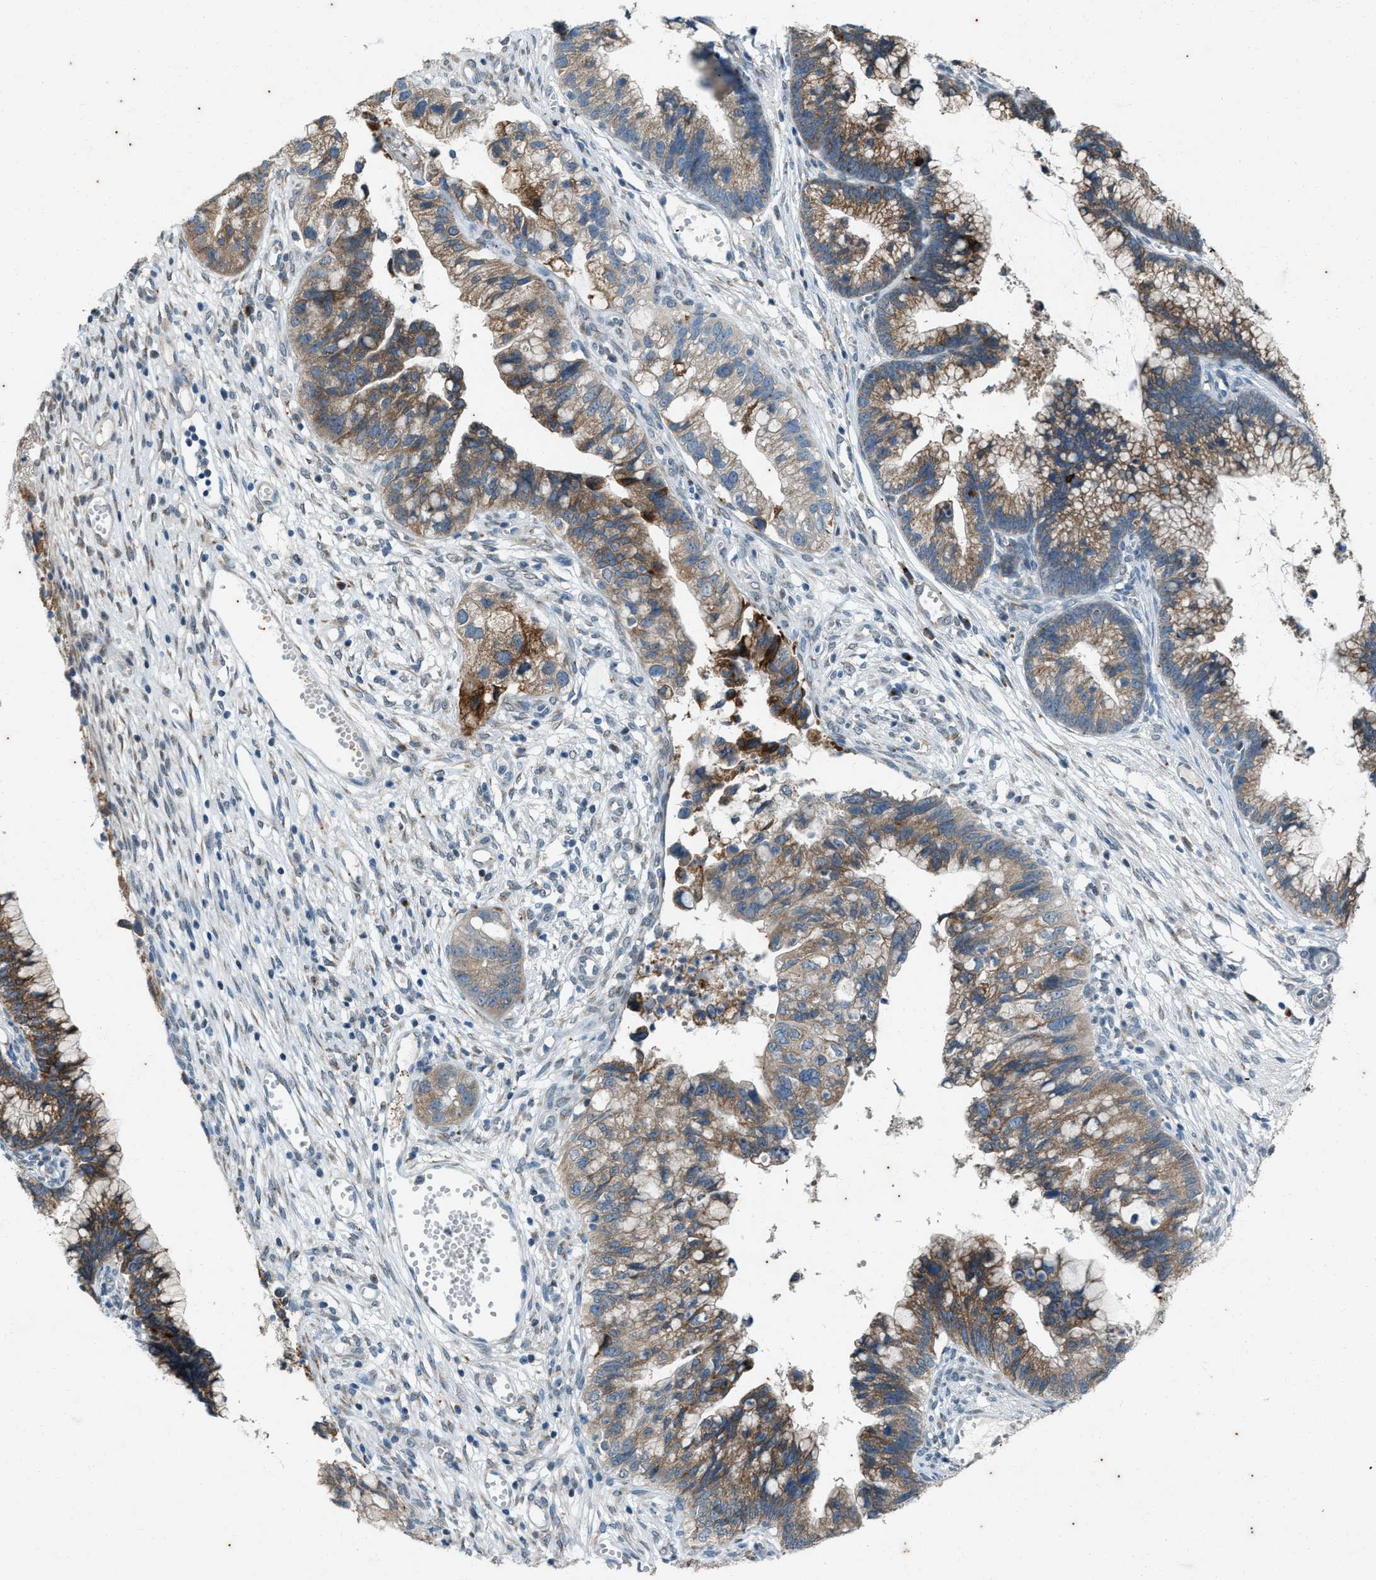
{"staining": {"intensity": "moderate", "quantity": ">75%", "location": "cytoplasmic/membranous"}, "tissue": "cervical cancer", "cell_type": "Tumor cells", "image_type": "cancer", "snomed": [{"axis": "morphology", "description": "Adenocarcinoma, NOS"}, {"axis": "topography", "description": "Cervix"}], "caption": "An IHC histopathology image of tumor tissue is shown. Protein staining in brown labels moderate cytoplasmic/membranous positivity in cervical cancer (adenocarcinoma) within tumor cells. (brown staining indicates protein expression, while blue staining denotes nuclei).", "gene": "CHPF2", "patient": {"sex": "female", "age": 44}}